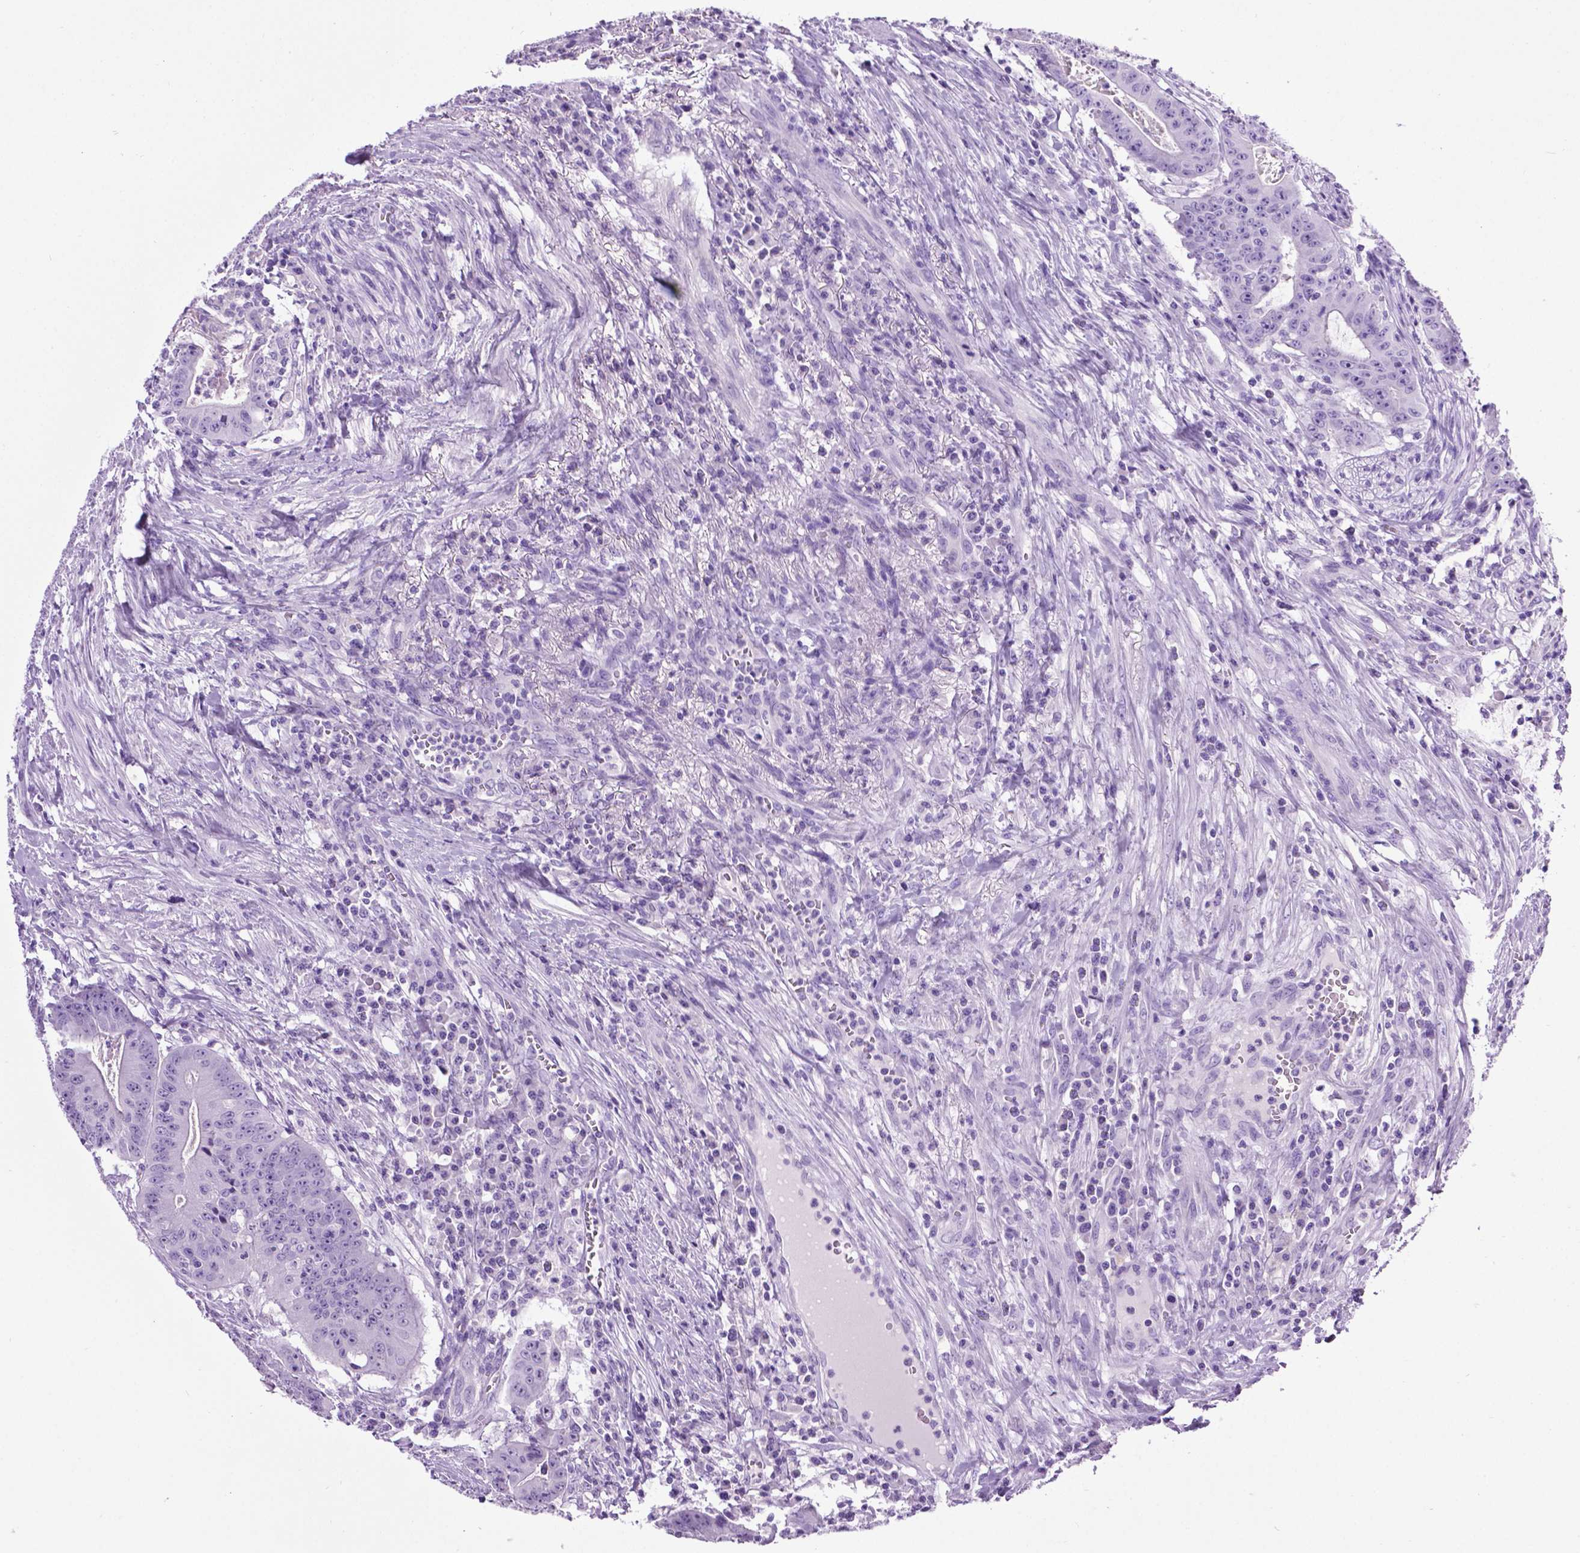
{"staining": {"intensity": "negative", "quantity": "none", "location": "none"}, "tissue": "colorectal cancer", "cell_type": "Tumor cells", "image_type": "cancer", "snomed": [{"axis": "morphology", "description": "Adenocarcinoma, NOS"}, {"axis": "topography", "description": "Colon"}], "caption": "Adenocarcinoma (colorectal) was stained to show a protein in brown. There is no significant staining in tumor cells.", "gene": "LELP1", "patient": {"sex": "male", "age": 33}}